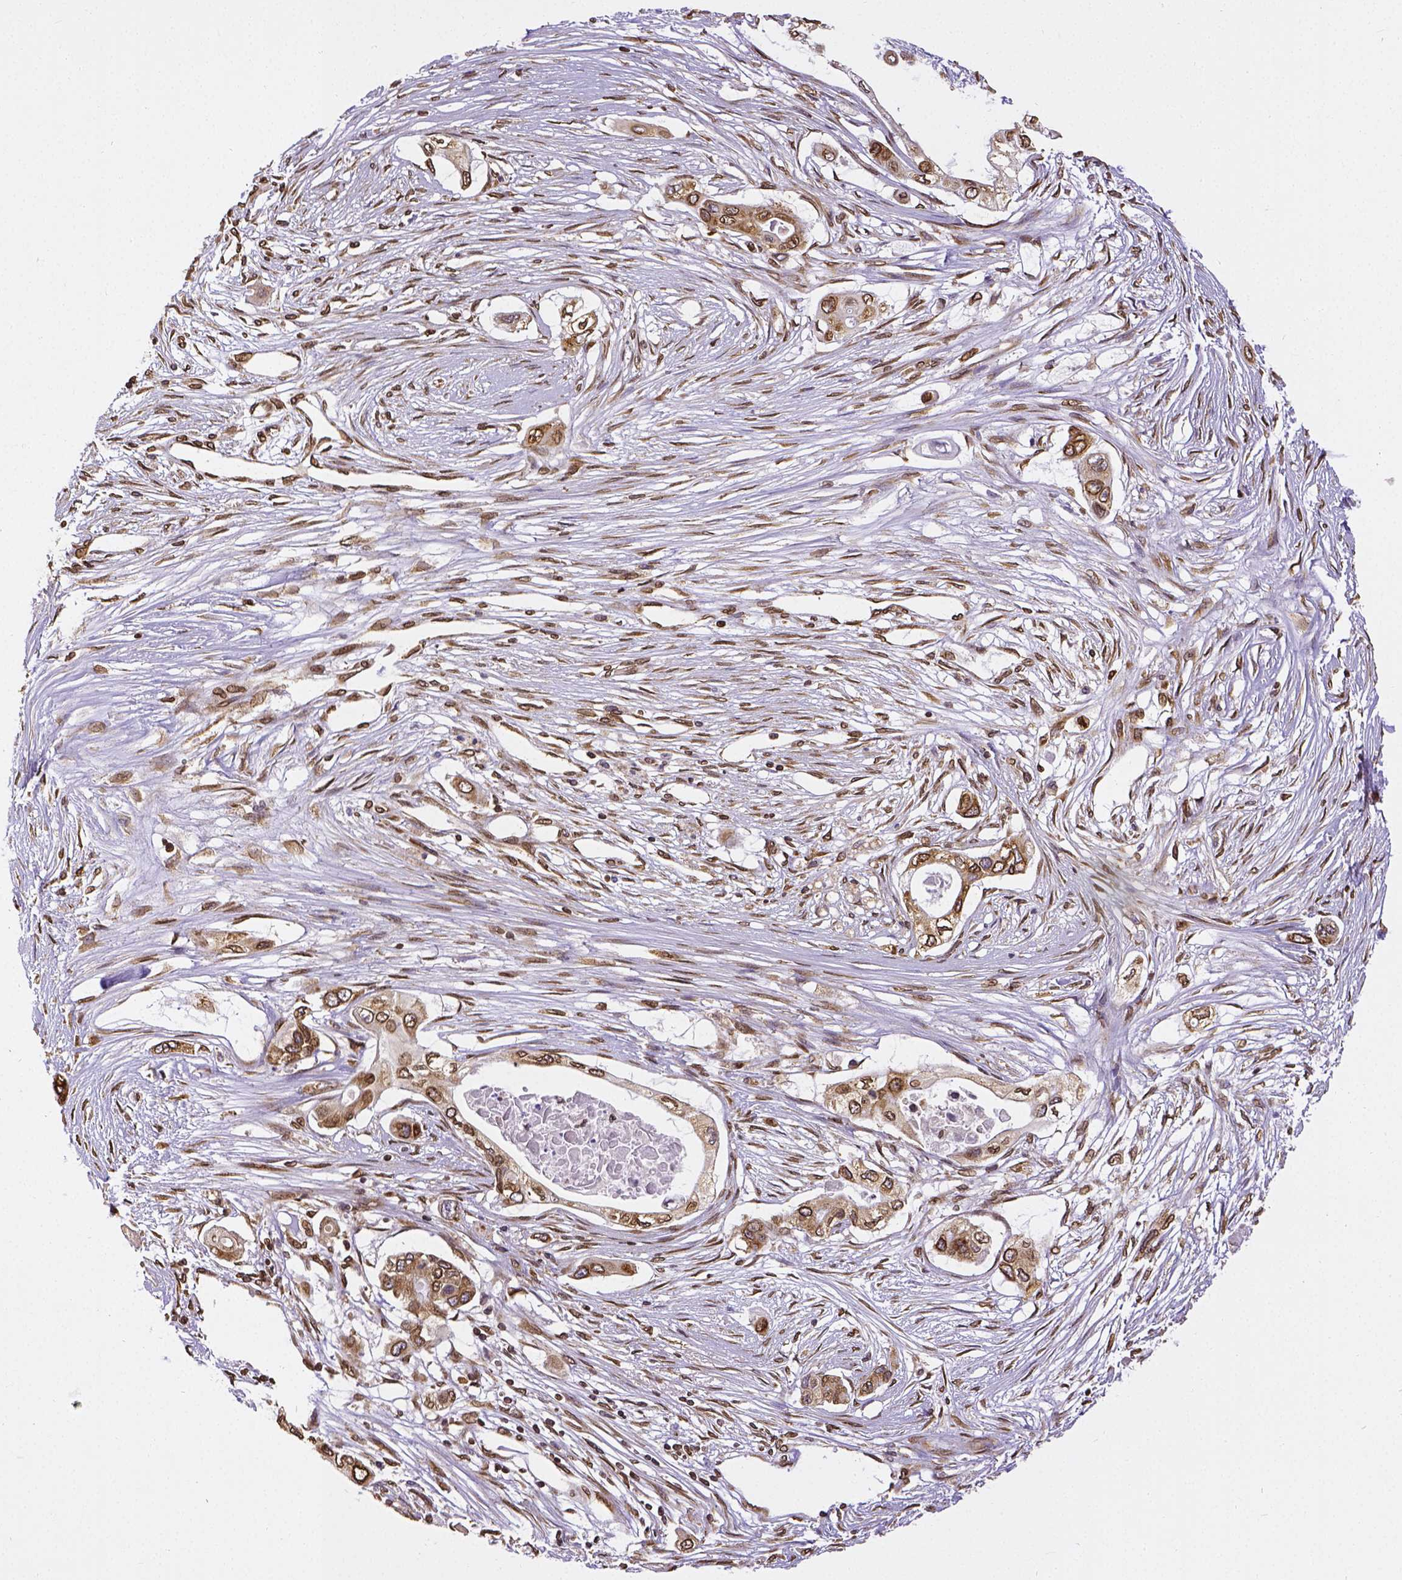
{"staining": {"intensity": "strong", "quantity": ">75%", "location": "cytoplasmic/membranous,nuclear"}, "tissue": "pancreatic cancer", "cell_type": "Tumor cells", "image_type": "cancer", "snomed": [{"axis": "morphology", "description": "Adenocarcinoma, NOS"}, {"axis": "topography", "description": "Pancreas"}], "caption": "Pancreatic cancer was stained to show a protein in brown. There is high levels of strong cytoplasmic/membranous and nuclear staining in about >75% of tumor cells.", "gene": "MTDH", "patient": {"sex": "female", "age": 63}}